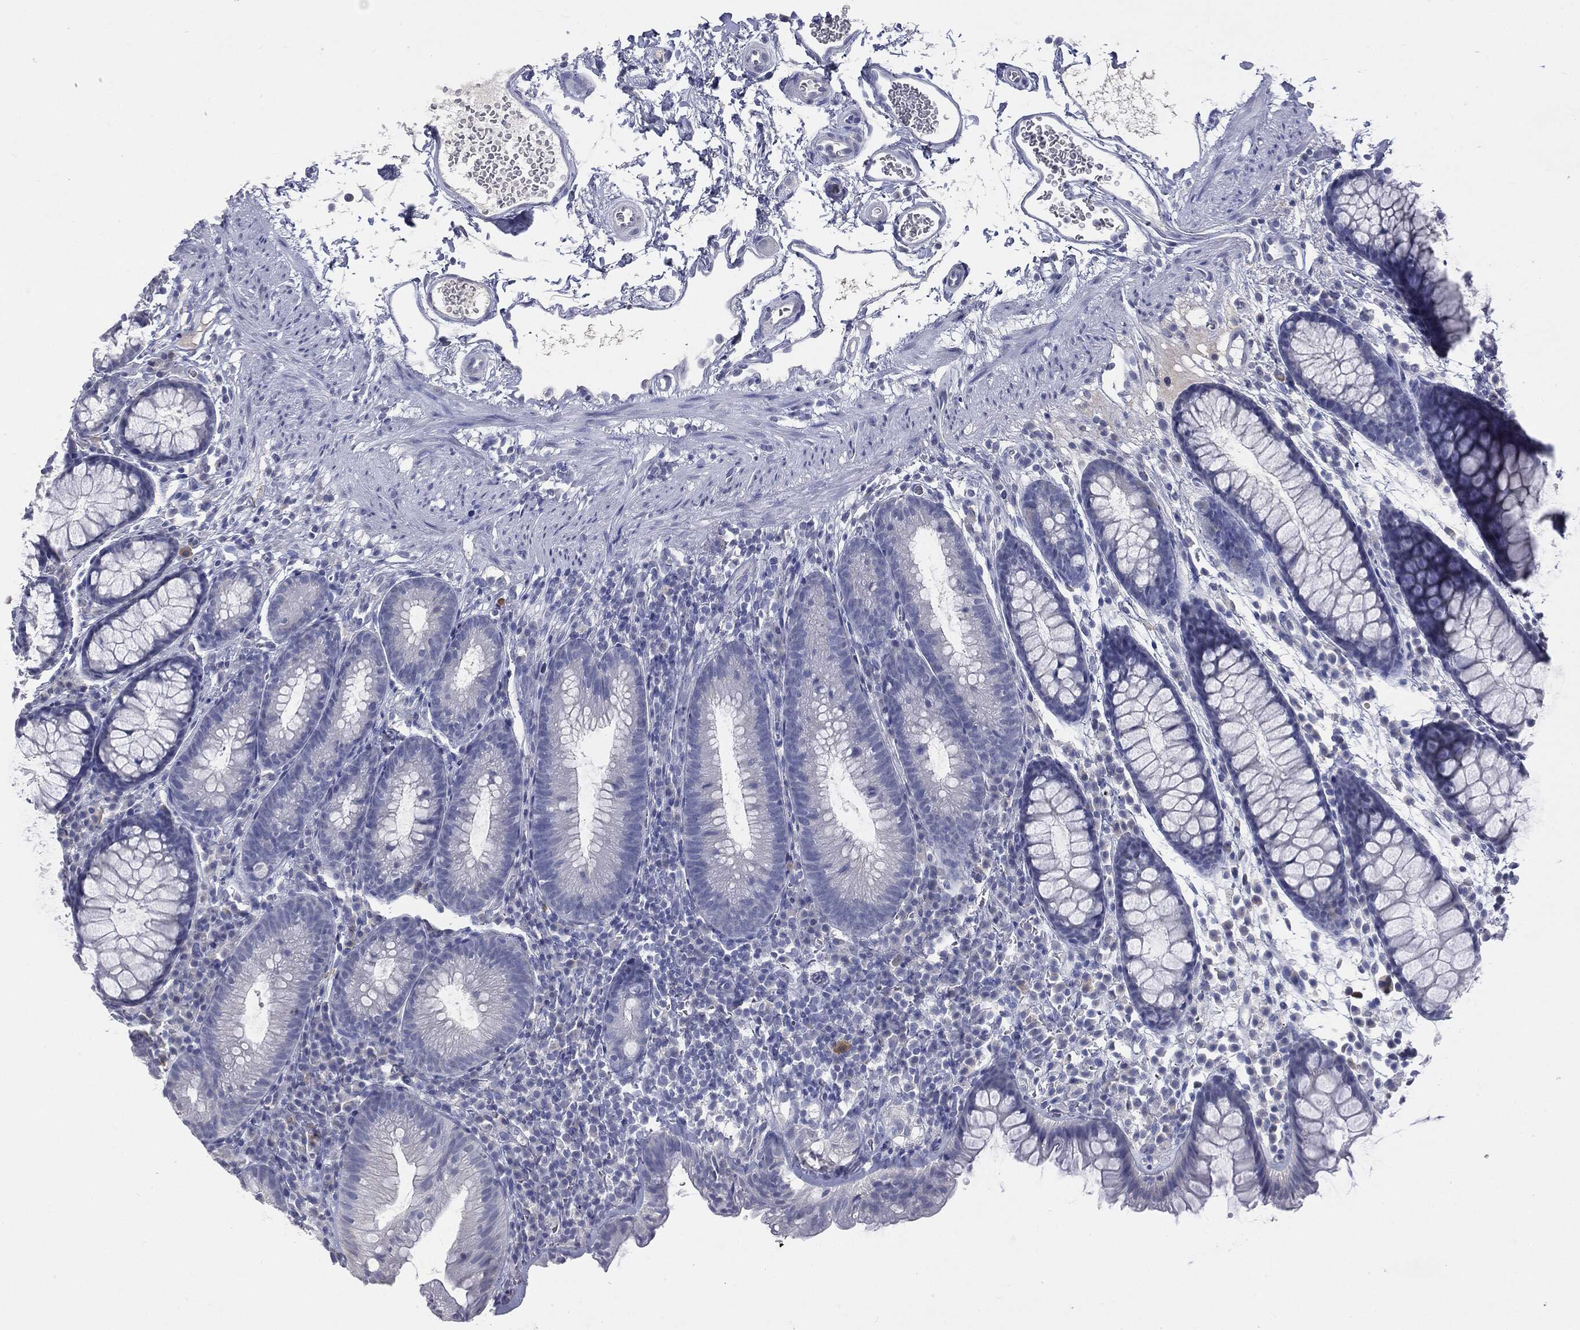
{"staining": {"intensity": "negative", "quantity": "none", "location": "none"}, "tissue": "colon", "cell_type": "Endothelial cells", "image_type": "normal", "snomed": [{"axis": "morphology", "description": "Normal tissue, NOS"}, {"axis": "topography", "description": "Colon"}], "caption": "Immunohistochemical staining of benign human colon reveals no significant expression in endothelial cells. (Immunohistochemistry, brightfield microscopy, high magnification).", "gene": "TSHB", "patient": {"sex": "male", "age": 76}}